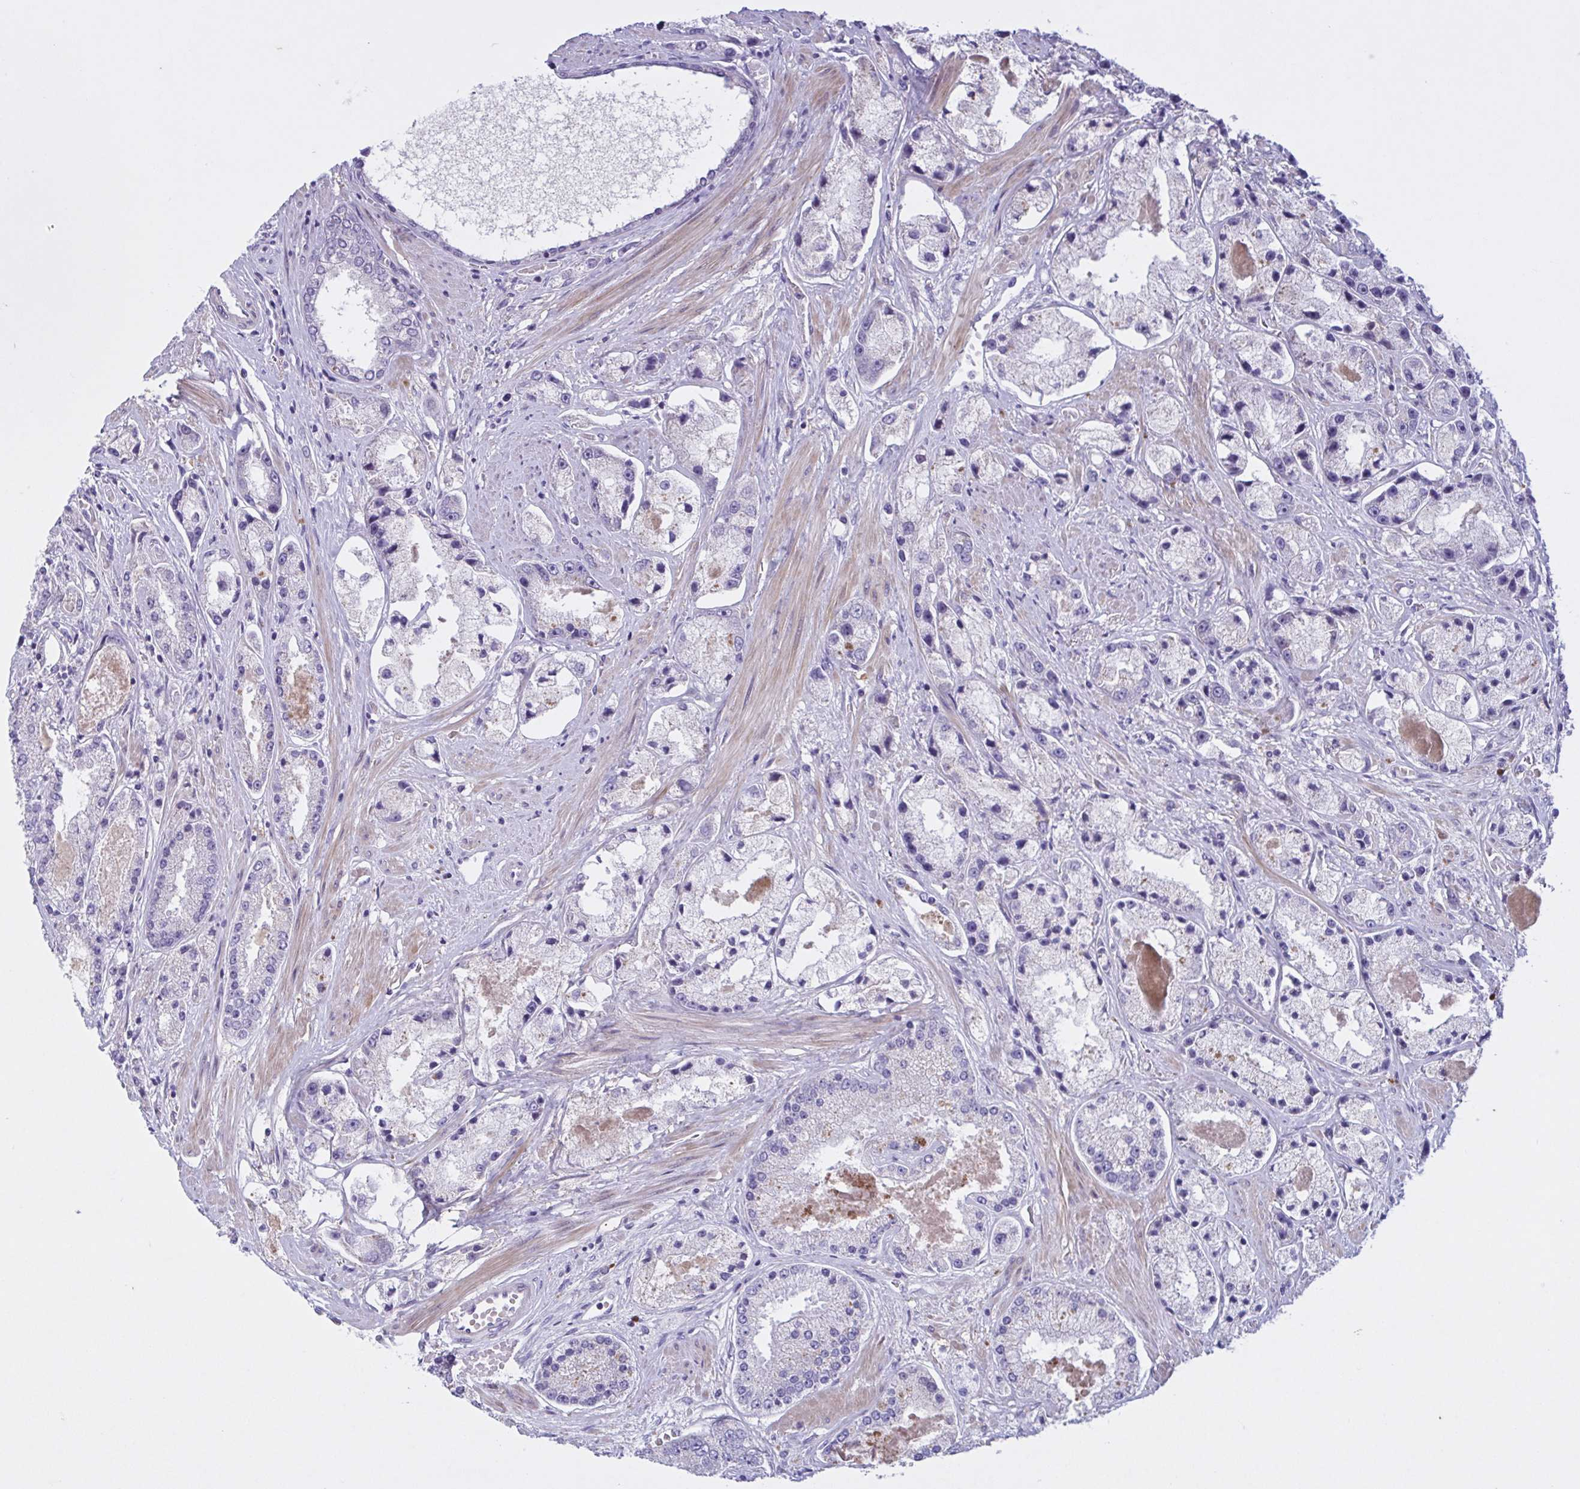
{"staining": {"intensity": "negative", "quantity": "none", "location": "none"}, "tissue": "prostate cancer", "cell_type": "Tumor cells", "image_type": "cancer", "snomed": [{"axis": "morphology", "description": "Adenocarcinoma, High grade"}, {"axis": "topography", "description": "Prostate"}], "caption": "Tumor cells are negative for brown protein staining in high-grade adenocarcinoma (prostate). (DAB (3,3'-diaminobenzidine) immunohistochemistry with hematoxylin counter stain).", "gene": "F13B", "patient": {"sex": "male", "age": 67}}